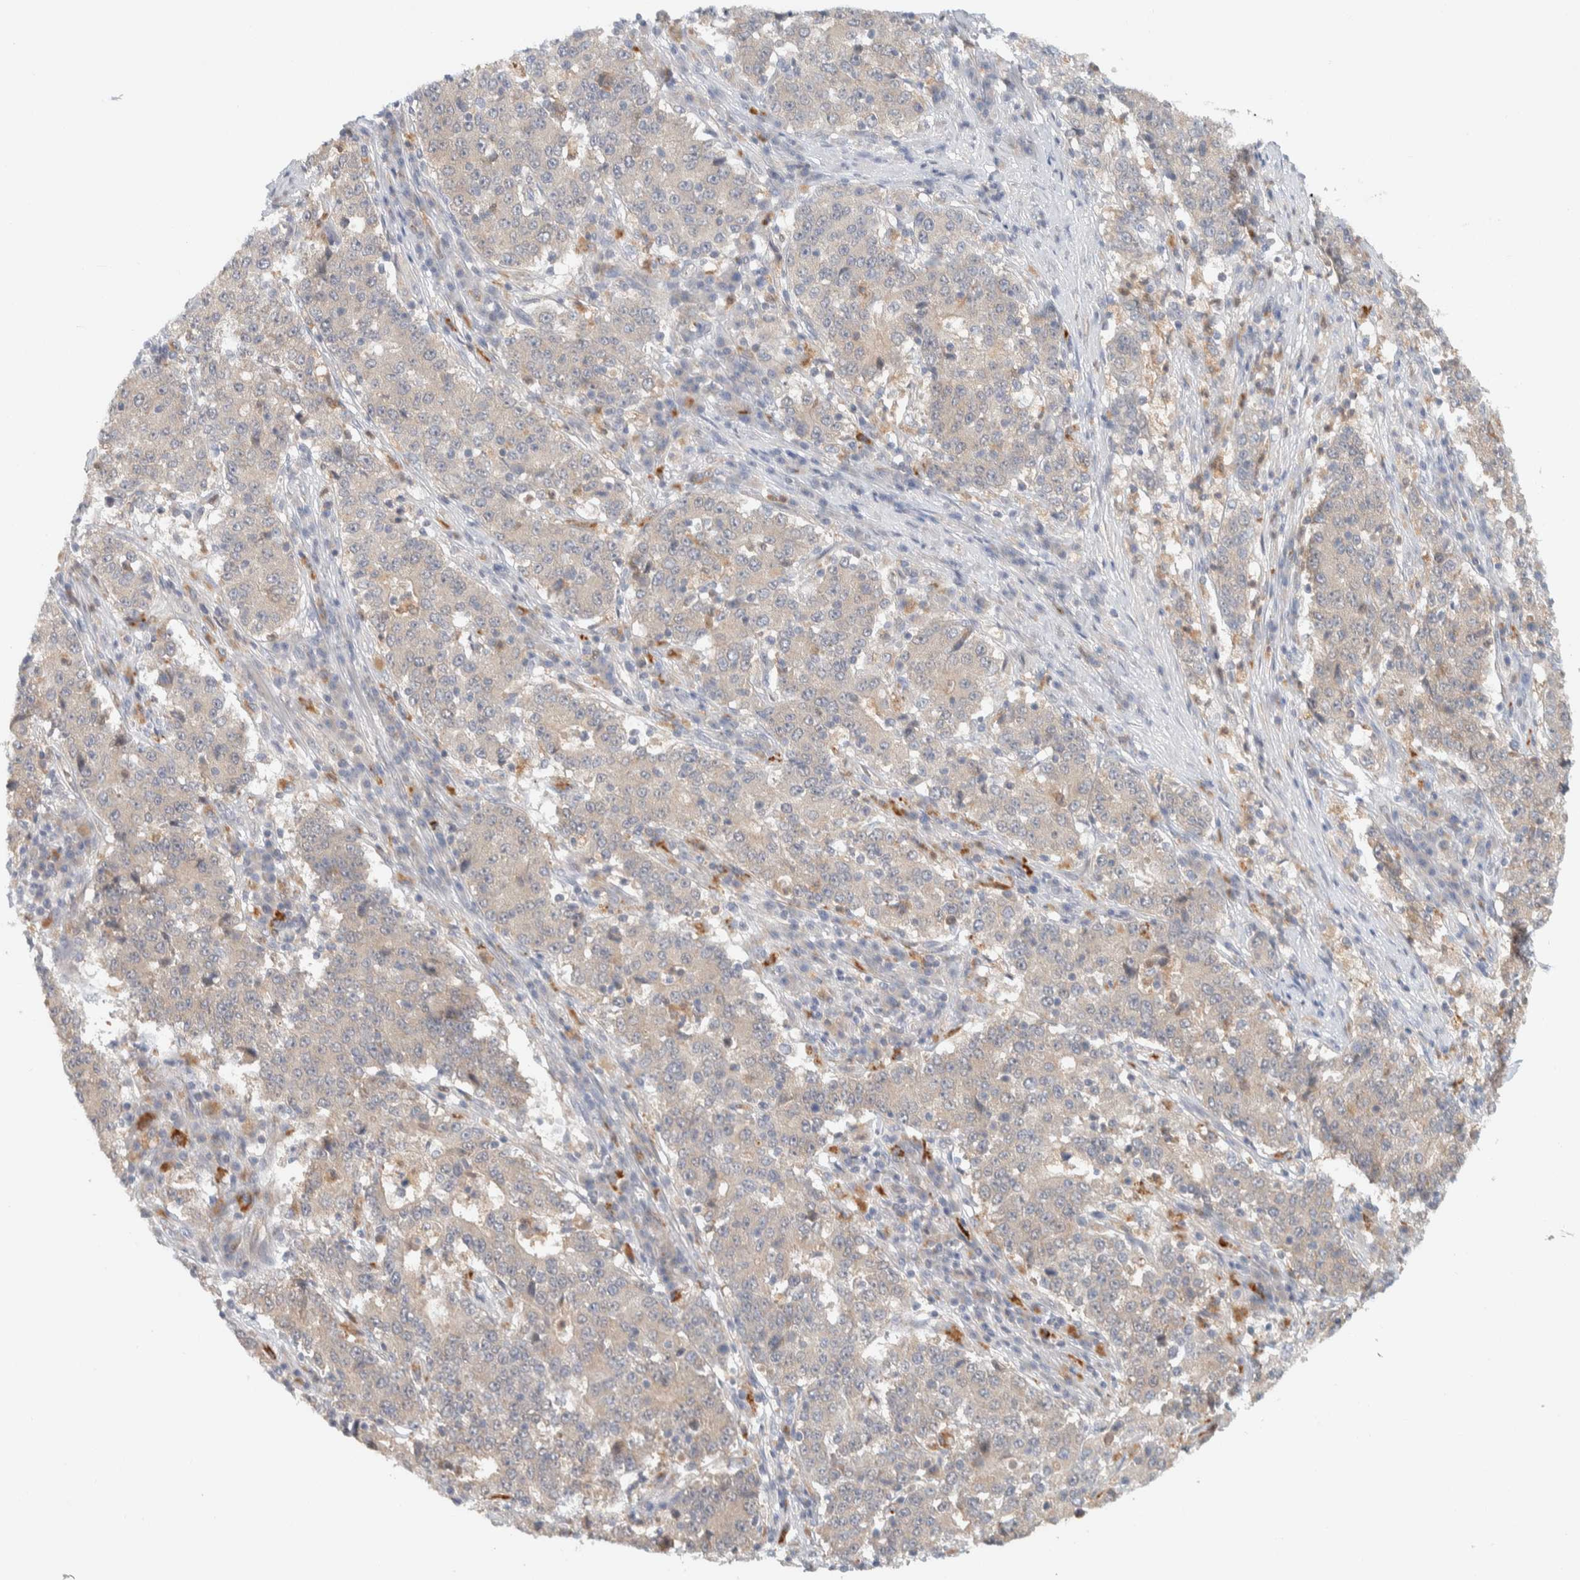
{"staining": {"intensity": "negative", "quantity": "none", "location": "none"}, "tissue": "stomach cancer", "cell_type": "Tumor cells", "image_type": "cancer", "snomed": [{"axis": "morphology", "description": "Adenocarcinoma, NOS"}, {"axis": "topography", "description": "Stomach"}], "caption": "Tumor cells are negative for protein expression in human stomach adenocarcinoma. The staining is performed using DAB brown chromogen with nuclei counter-stained in using hematoxylin.", "gene": "GCLM", "patient": {"sex": "male", "age": 59}}